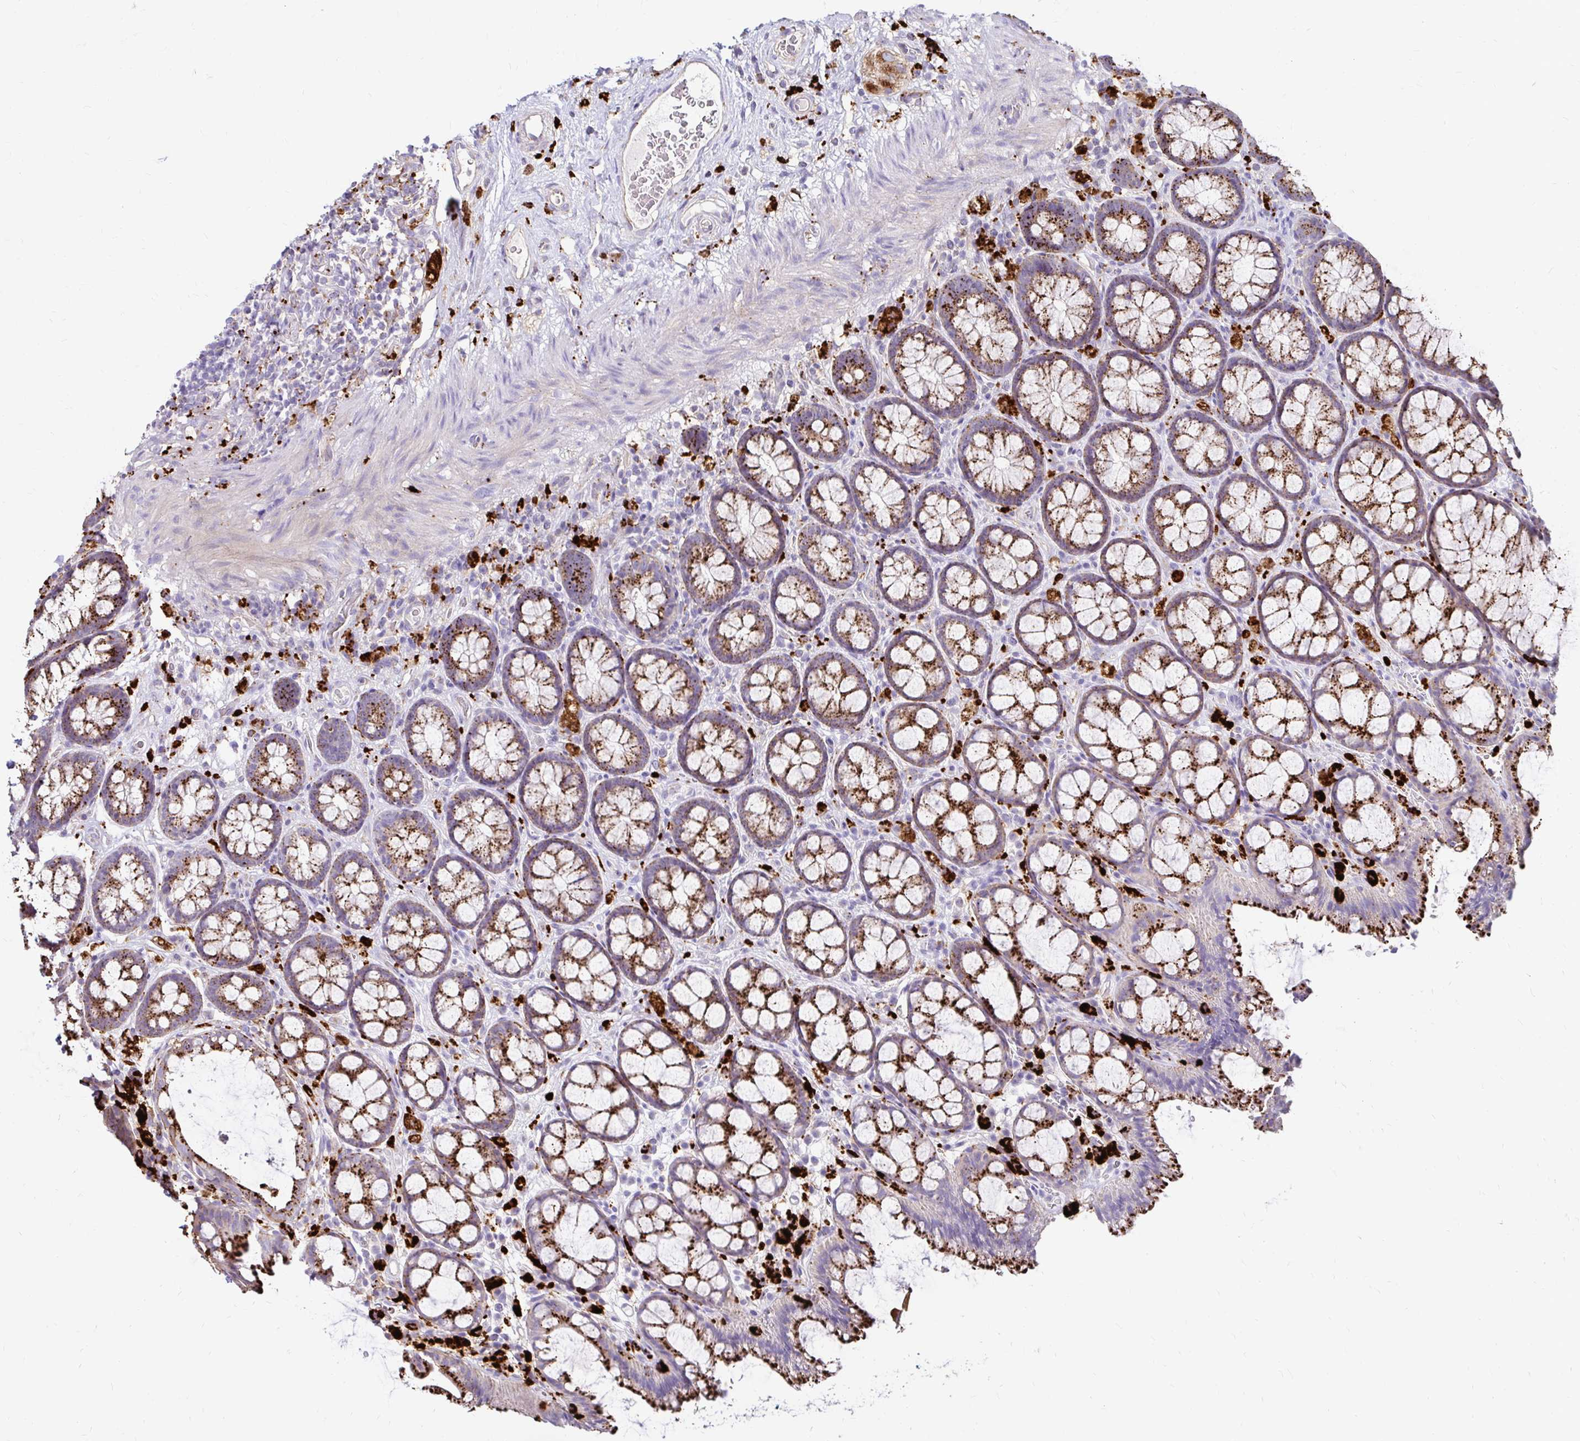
{"staining": {"intensity": "strong", "quantity": ">75%", "location": "cytoplasmic/membranous"}, "tissue": "rectum", "cell_type": "Glandular cells", "image_type": "normal", "snomed": [{"axis": "morphology", "description": "Normal tissue, NOS"}, {"axis": "topography", "description": "Rectum"}], "caption": "The photomicrograph displays a brown stain indicating the presence of a protein in the cytoplasmic/membranous of glandular cells in rectum. Using DAB (3,3'-diaminobenzidine) (brown) and hematoxylin (blue) stains, captured at high magnification using brightfield microscopy.", "gene": "FUCA1", "patient": {"sex": "female", "age": 67}}